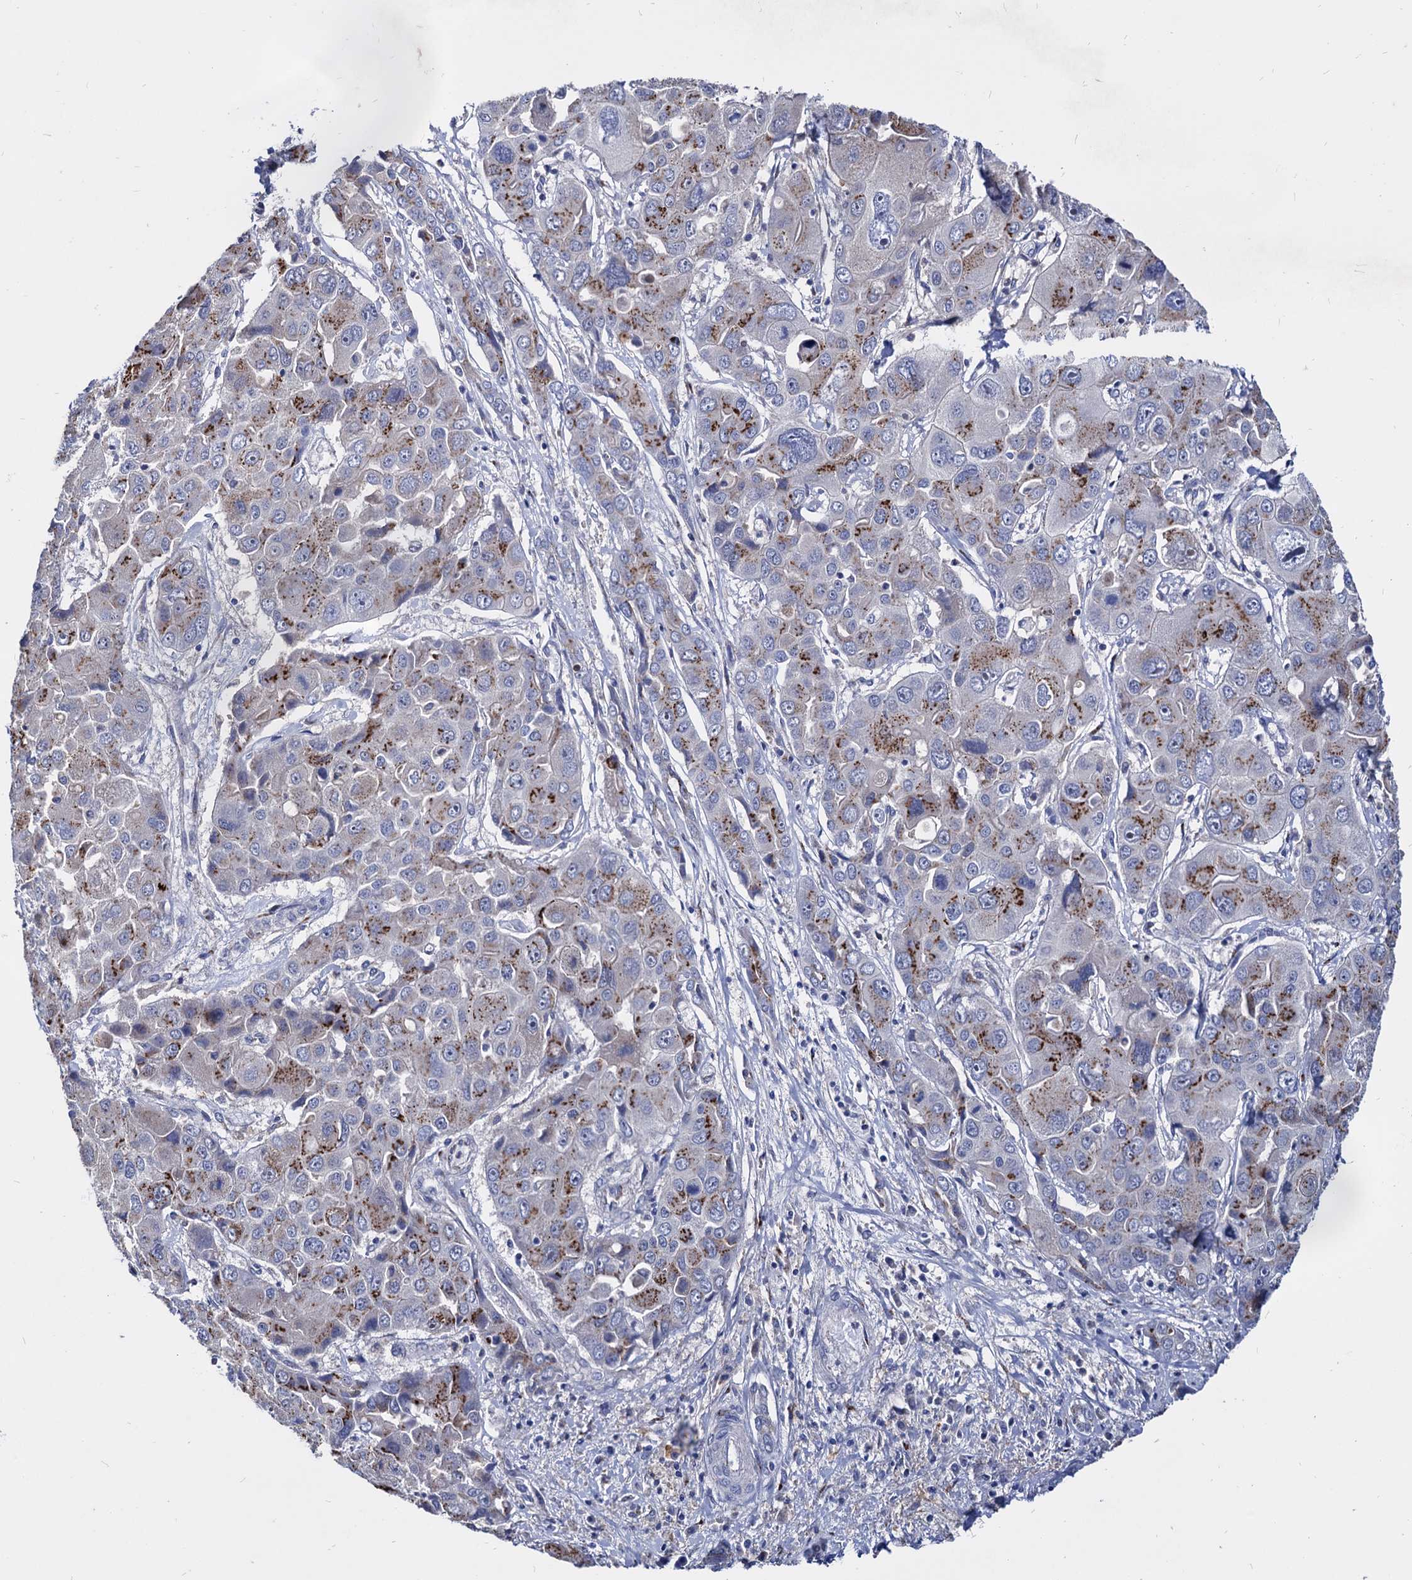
{"staining": {"intensity": "moderate", "quantity": ">75%", "location": "cytoplasmic/membranous"}, "tissue": "liver cancer", "cell_type": "Tumor cells", "image_type": "cancer", "snomed": [{"axis": "morphology", "description": "Cholangiocarcinoma"}, {"axis": "topography", "description": "Liver"}], "caption": "Moderate cytoplasmic/membranous expression is appreciated in approximately >75% of tumor cells in liver cancer.", "gene": "ESD", "patient": {"sex": "male", "age": 67}}